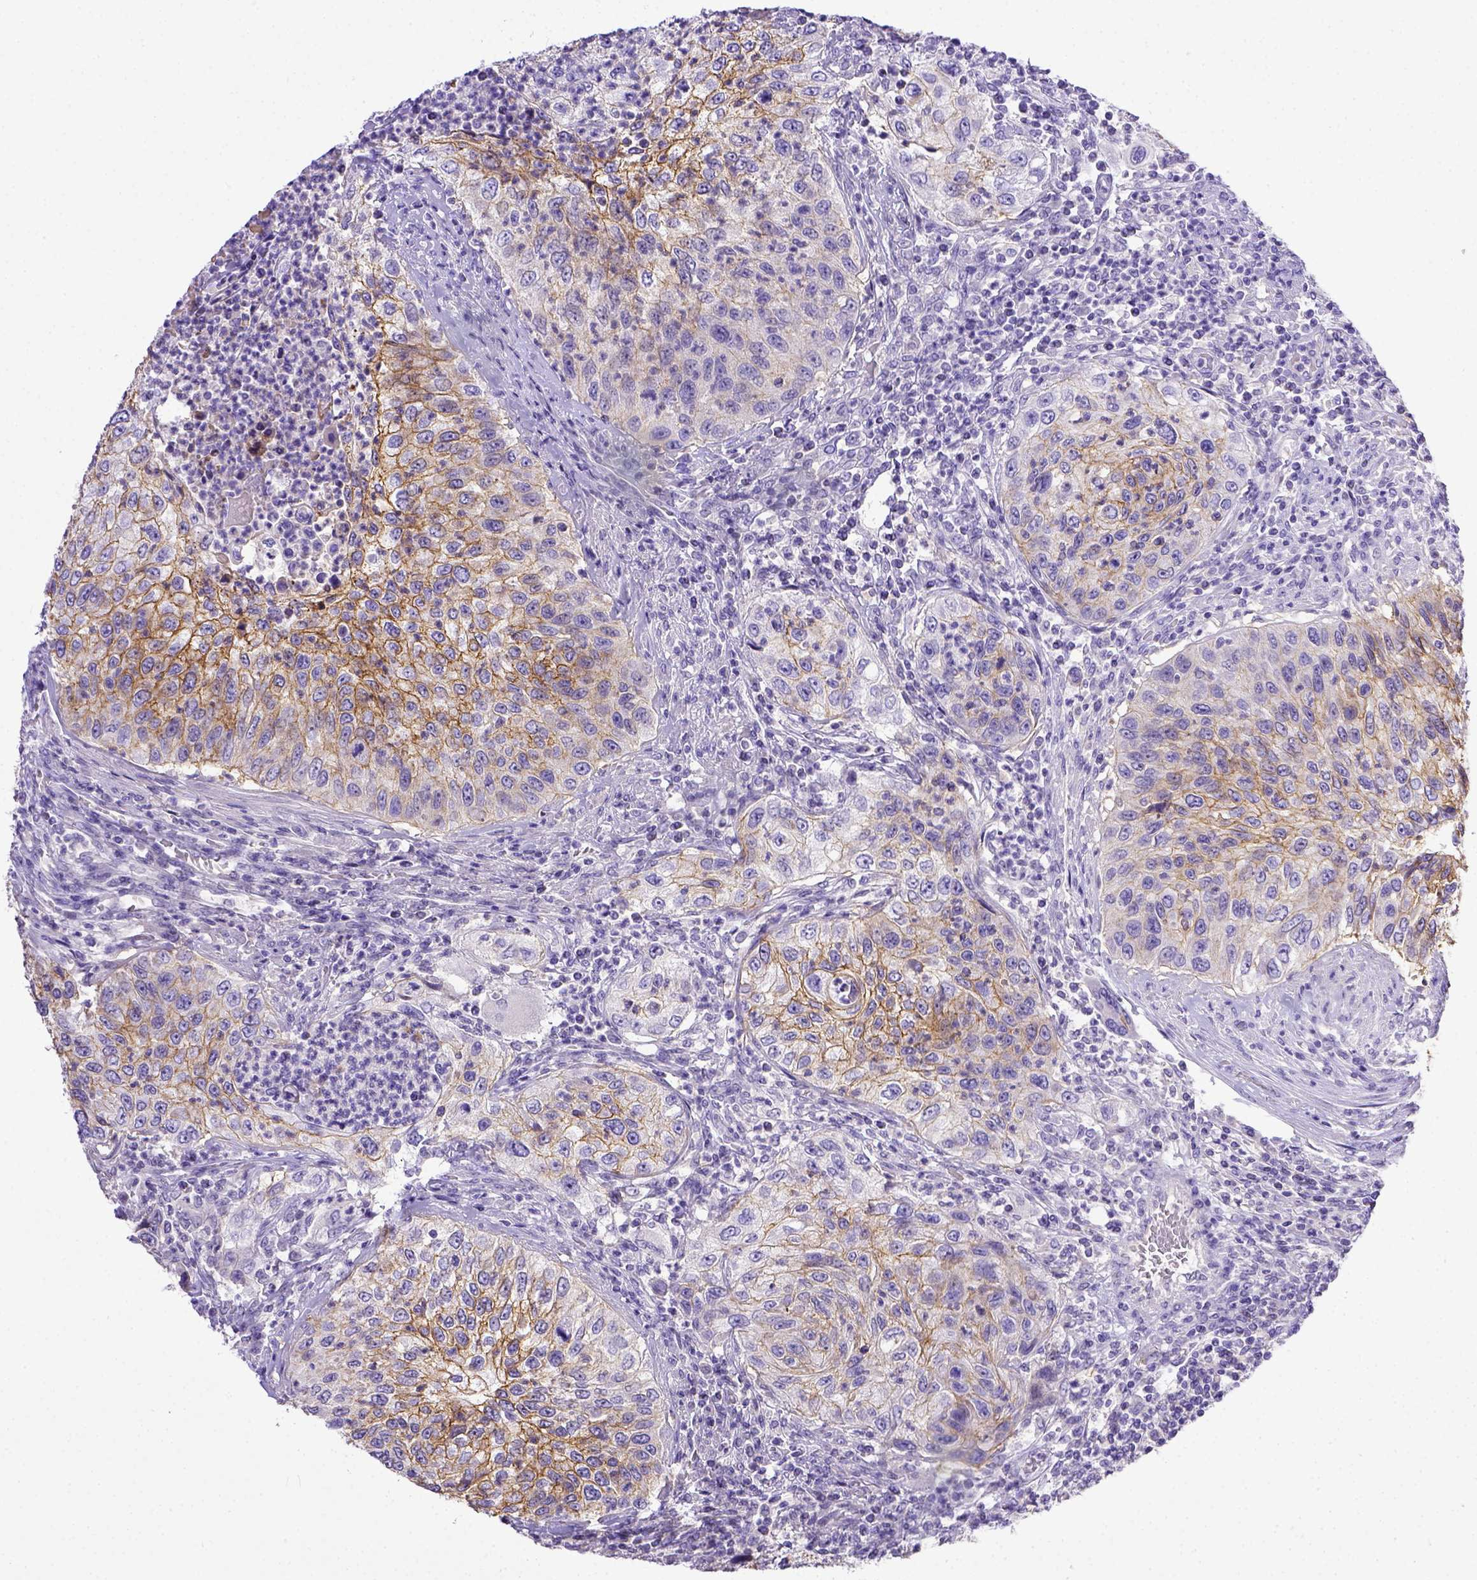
{"staining": {"intensity": "moderate", "quantity": "25%-75%", "location": "cytoplasmic/membranous"}, "tissue": "urothelial cancer", "cell_type": "Tumor cells", "image_type": "cancer", "snomed": [{"axis": "morphology", "description": "Urothelial carcinoma, High grade"}, {"axis": "topography", "description": "Urinary bladder"}], "caption": "Approximately 25%-75% of tumor cells in human high-grade urothelial carcinoma show moderate cytoplasmic/membranous protein positivity as visualized by brown immunohistochemical staining.", "gene": "BTN1A1", "patient": {"sex": "female", "age": 60}}